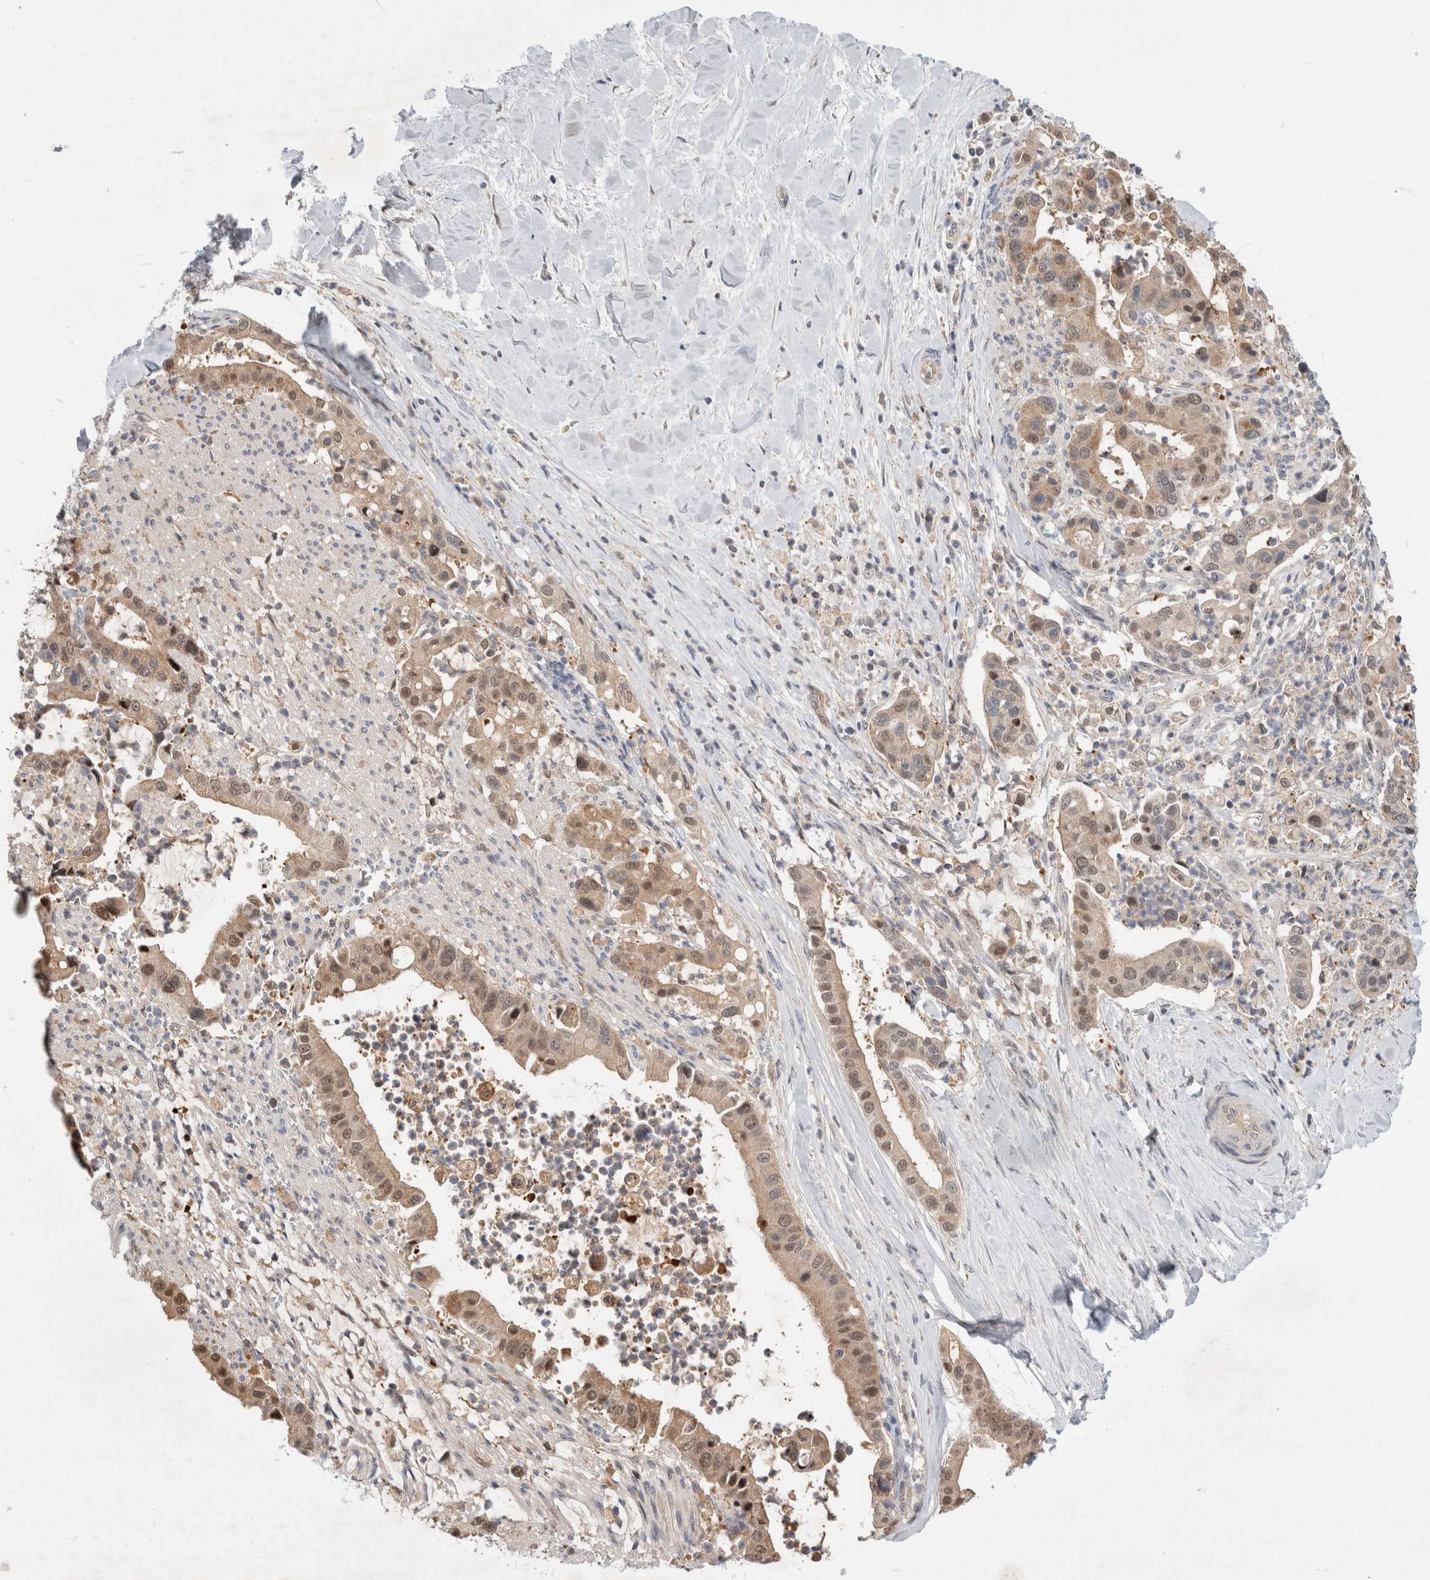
{"staining": {"intensity": "weak", "quantity": ">75%", "location": "cytoplasmic/membranous,nuclear"}, "tissue": "liver cancer", "cell_type": "Tumor cells", "image_type": "cancer", "snomed": [{"axis": "morphology", "description": "Cholangiocarcinoma"}, {"axis": "topography", "description": "Liver"}], "caption": "This histopathology image displays IHC staining of human liver cancer (cholangiocarcinoma), with low weak cytoplasmic/membranous and nuclear positivity in approximately >75% of tumor cells.", "gene": "MRPL37", "patient": {"sex": "female", "age": 54}}